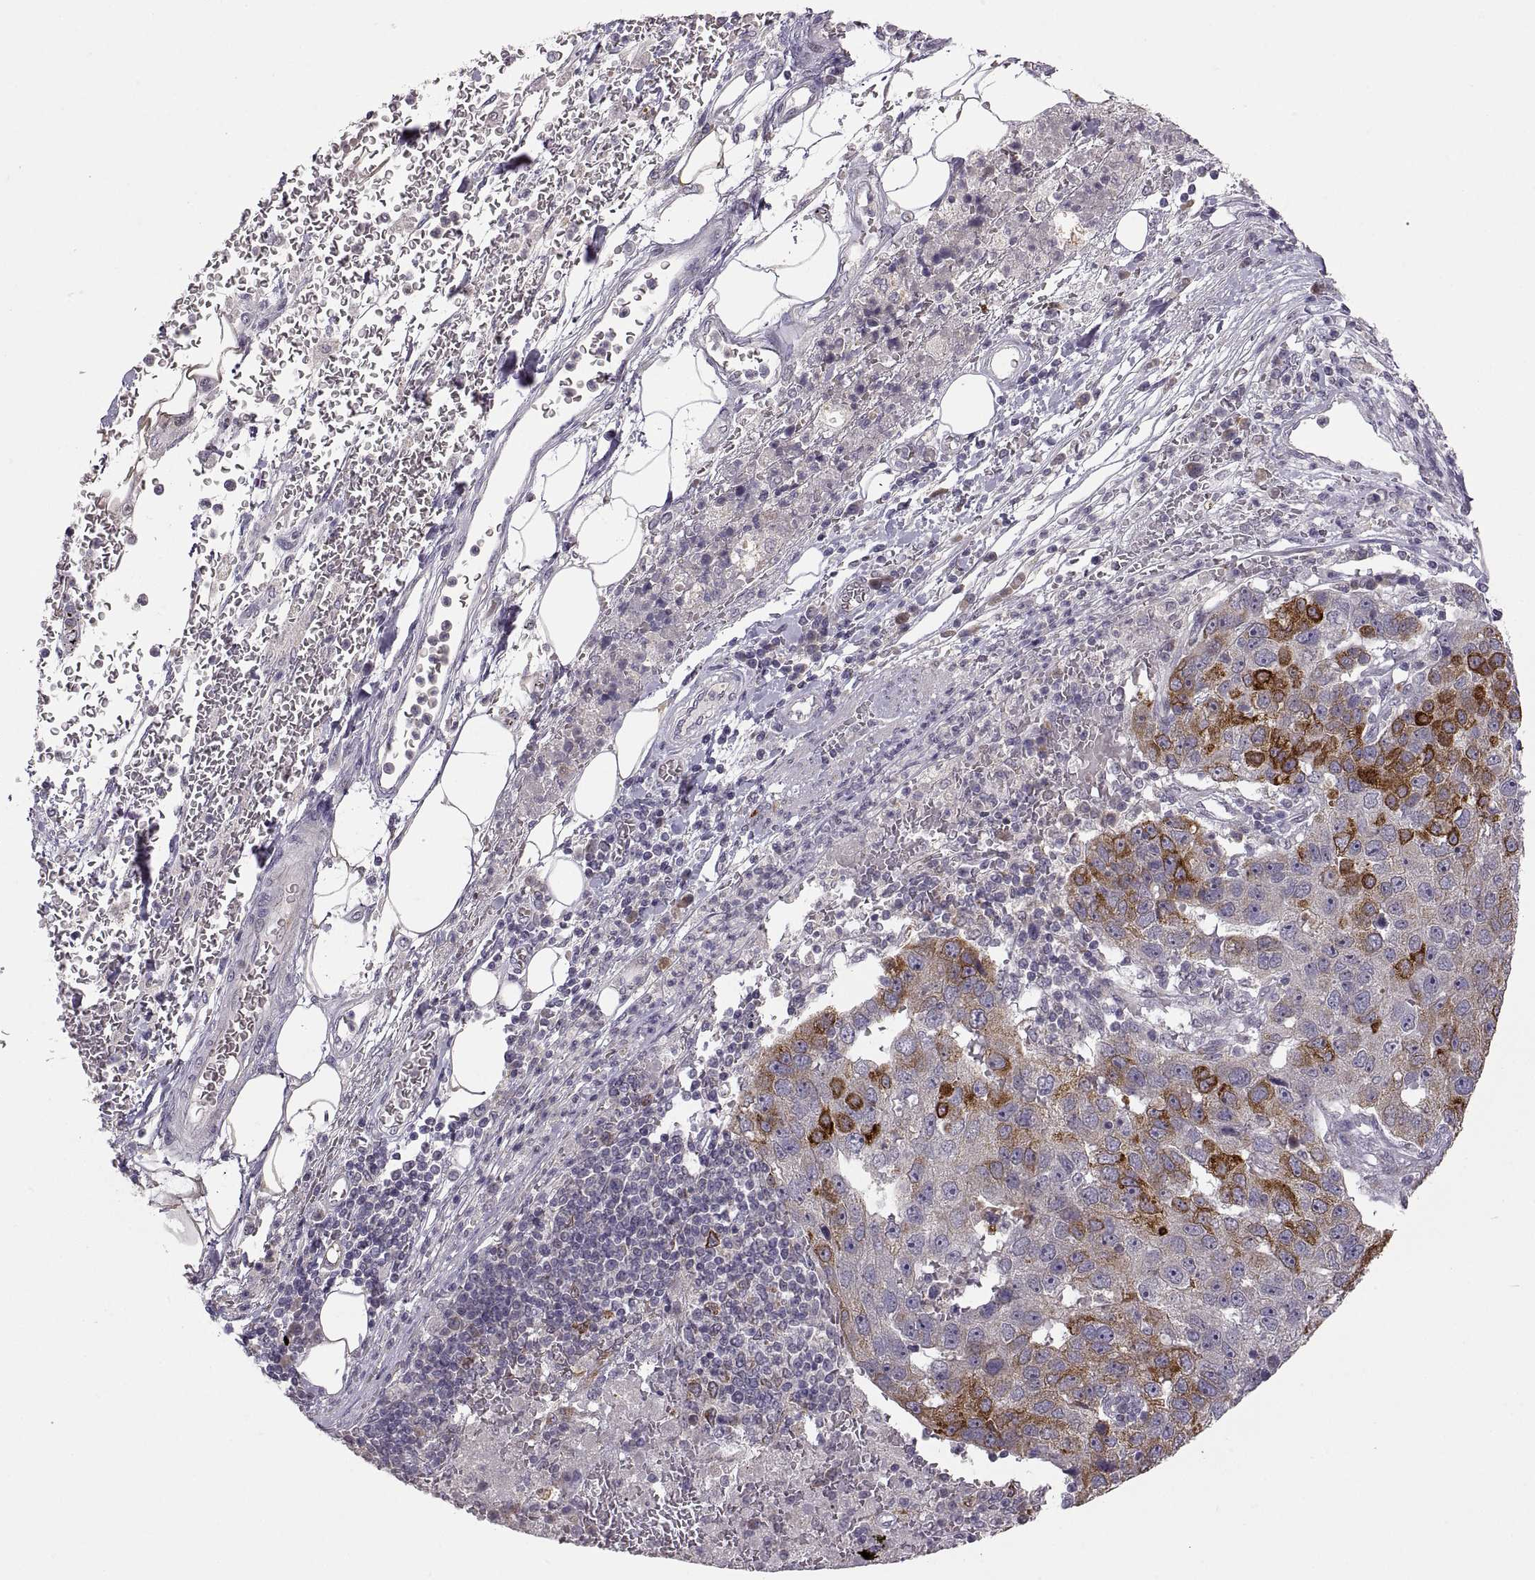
{"staining": {"intensity": "strong", "quantity": "25%-75%", "location": "cytoplasmic/membranous"}, "tissue": "pancreatic cancer", "cell_type": "Tumor cells", "image_type": "cancer", "snomed": [{"axis": "morphology", "description": "Adenocarcinoma, NOS"}, {"axis": "topography", "description": "Pancreas"}], "caption": "Immunohistochemical staining of human pancreatic cancer (adenocarcinoma) shows high levels of strong cytoplasmic/membranous expression in approximately 25%-75% of tumor cells. The protein is stained brown, and the nuclei are stained in blue (DAB (3,3'-diaminobenzidine) IHC with brightfield microscopy, high magnification).", "gene": "HMGCR", "patient": {"sex": "female", "age": 61}}